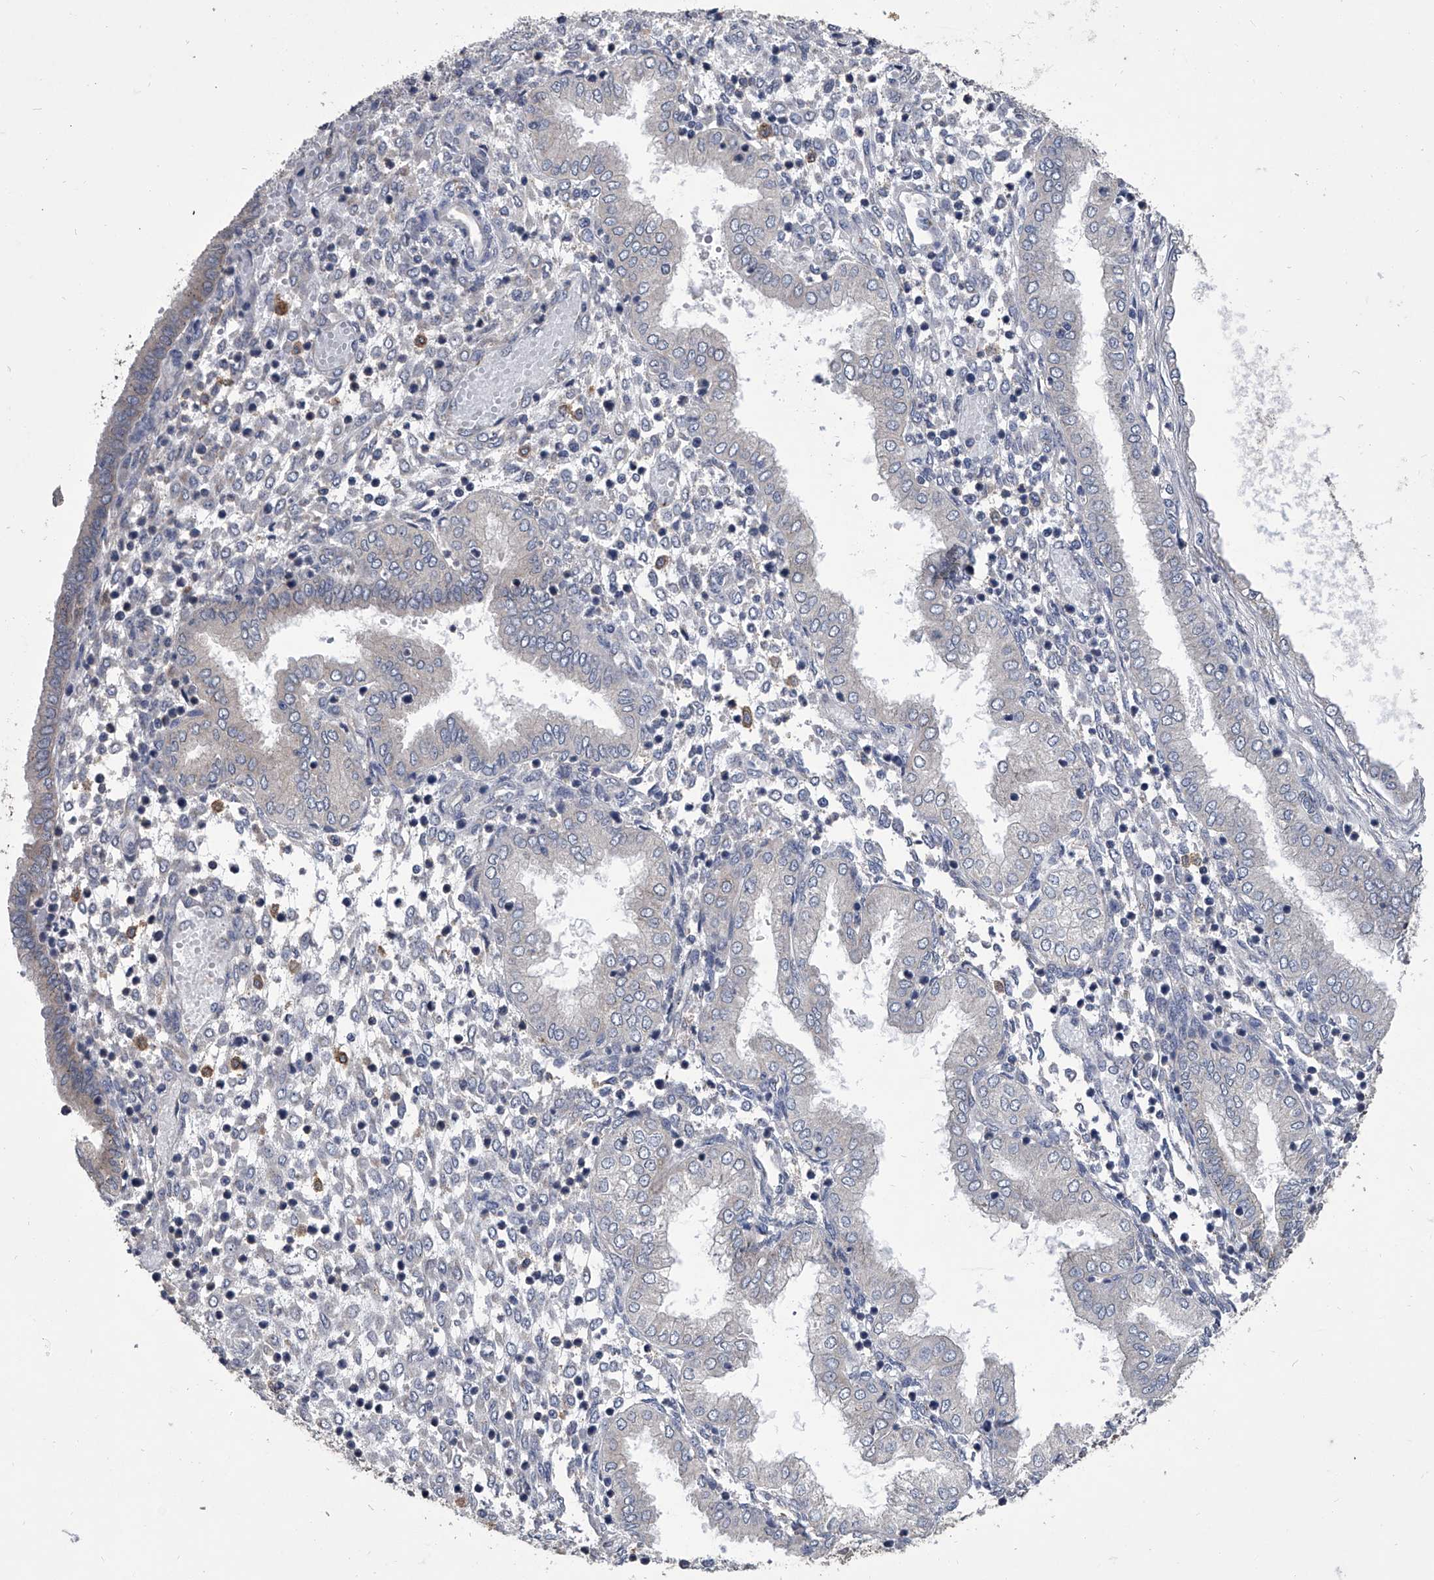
{"staining": {"intensity": "negative", "quantity": "none", "location": "none"}, "tissue": "endometrium", "cell_type": "Cells in endometrial stroma", "image_type": "normal", "snomed": [{"axis": "morphology", "description": "Normal tissue, NOS"}, {"axis": "topography", "description": "Endometrium"}], "caption": "The immunohistochemistry (IHC) histopathology image has no significant positivity in cells in endometrial stroma of endometrium. (Stains: DAB (3,3'-diaminobenzidine) immunohistochemistry (IHC) with hematoxylin counter stain, Microscopy: brightfield microscopy at high magnification).", "gene": "MAP4K3", "patient": {"sex": "female", "age": 53}}